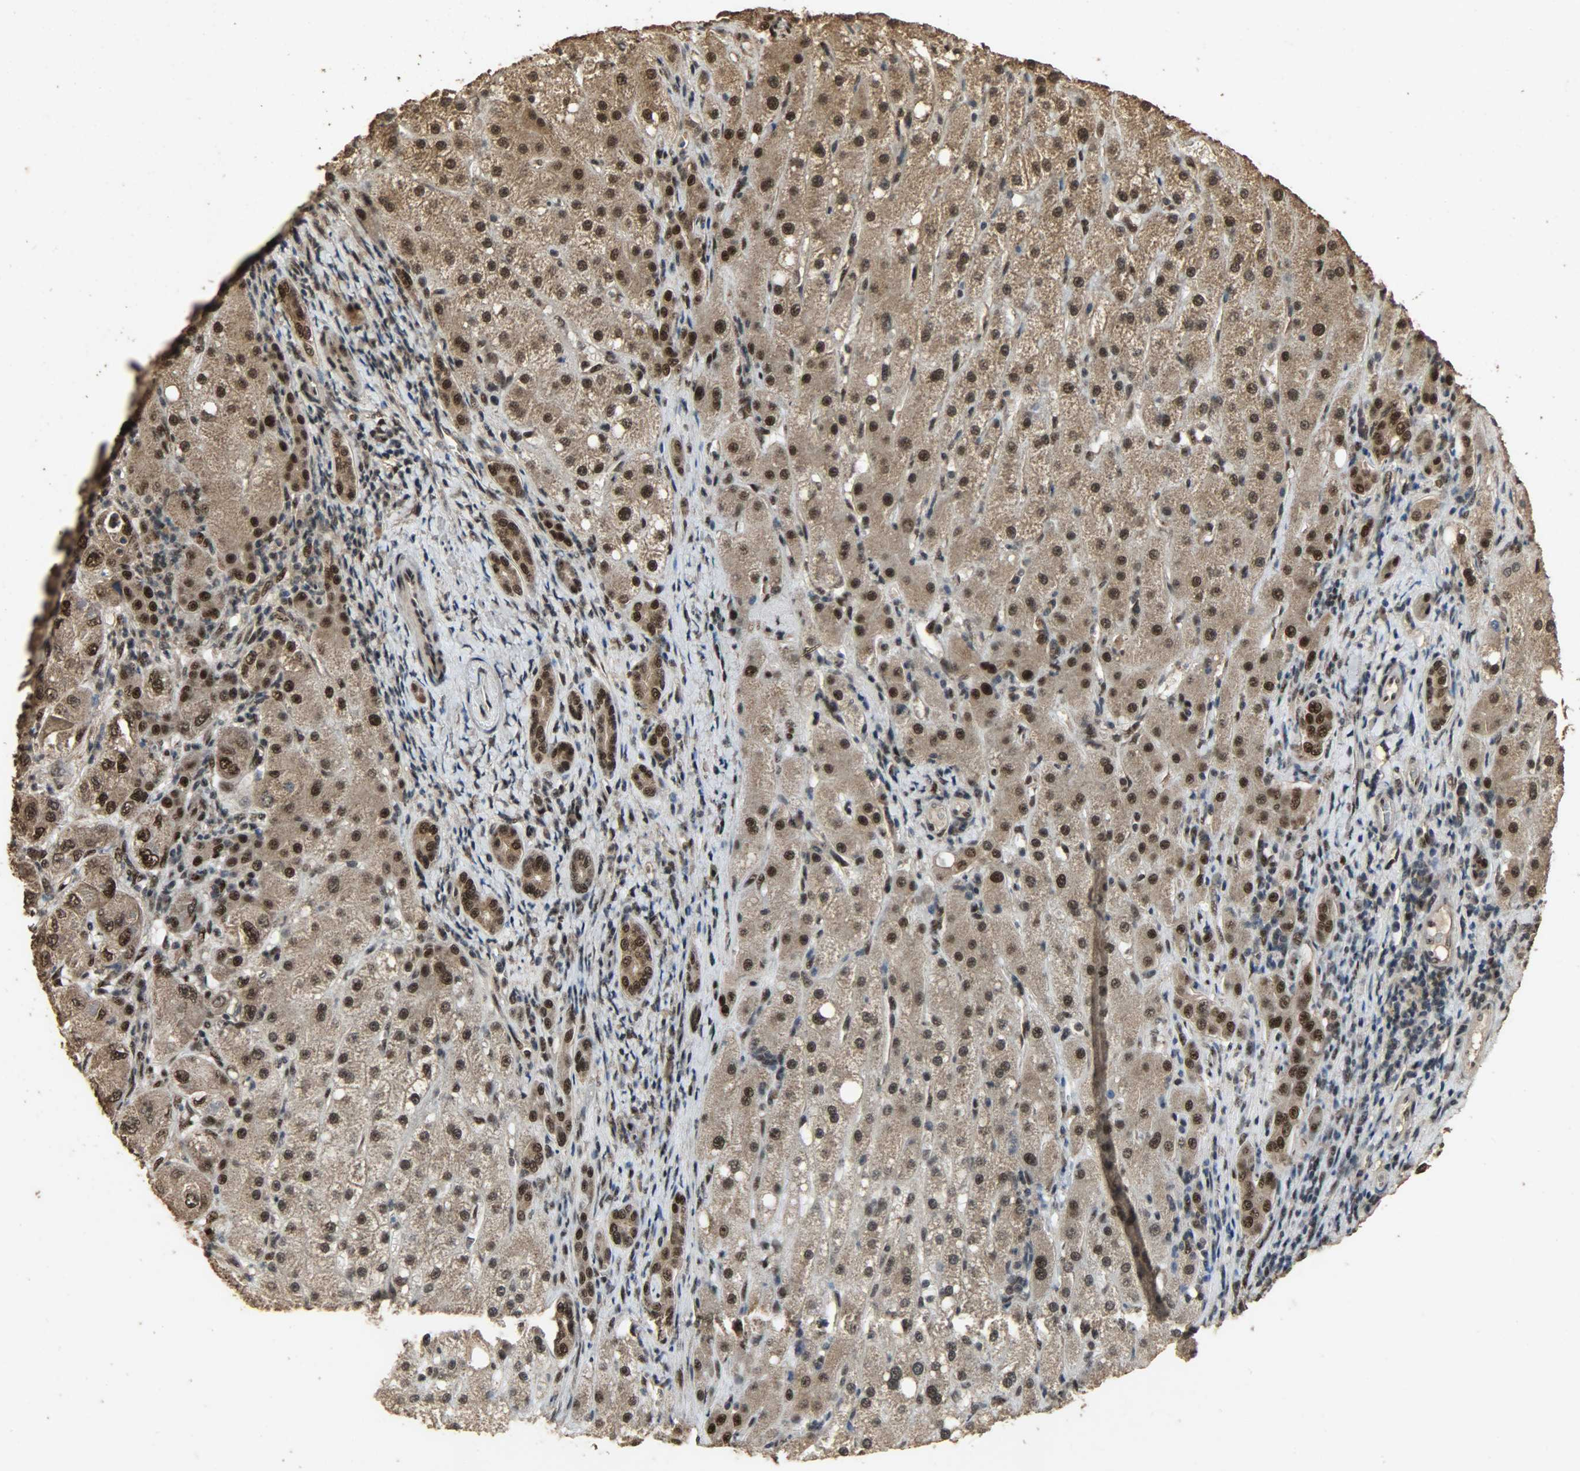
{"staining": {"intensity": "strong", "quantity": ">75%", "location": "cytoplasmic/membranous,nuclear"}, "tissue": "liver cancer", "cell_type": "Tumor cells", "image_type": "cancer", "snomed": [{"axis": "morphology", "description": "Carcinoma, Hepatocellular, NOS"}, {"axis": "topography", "description": "Liver"}], "caption": "Hepatocellular carcinoma (liver) was stained to show a protein in brown. There is high levels of strong cytoplasmic/membranous and nuclear expression in approximately >75% of tumor cells.", "gene": "CCNT2", "patient": {"sex": "male", "age": 80}}